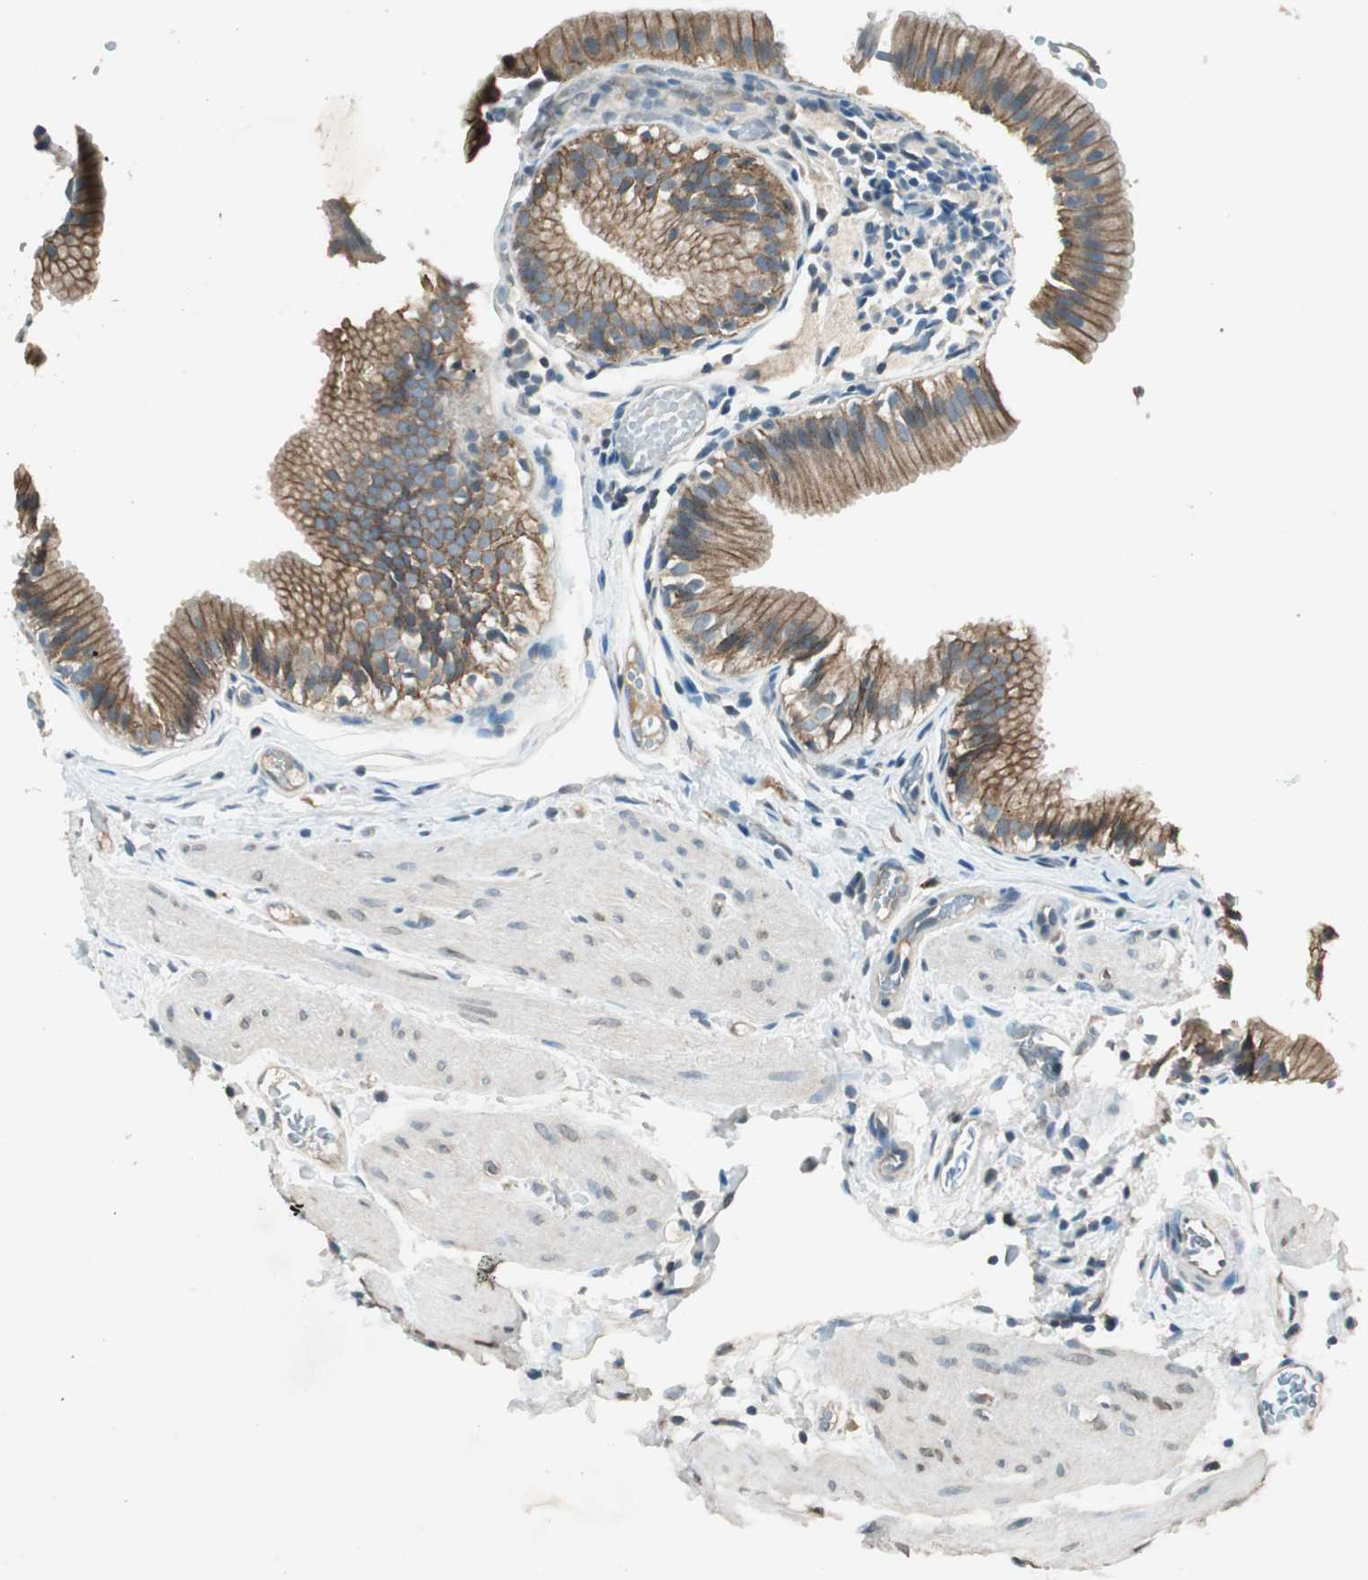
{"staining": {"intensity": "moderate", "quantity": ">75%", "location": "cytoplasmic/membranous"}, "tissue": "gallbladder", "cell_type": "Glandular cells", "image_type": "normal", "snomed": [{"axis": "morphology", "description": "Normal tissue, NOS"}, {"axis": "topography", "description": "Gallbladder"}], "caption": "Human gallbladder stained for a protein (brown) displays moderate cytoplasmic/membranous positive staining in approximately >75% of glandular cells.", "gene": "NKAIN1", "patient": {"sex": "female", "age": 26}}